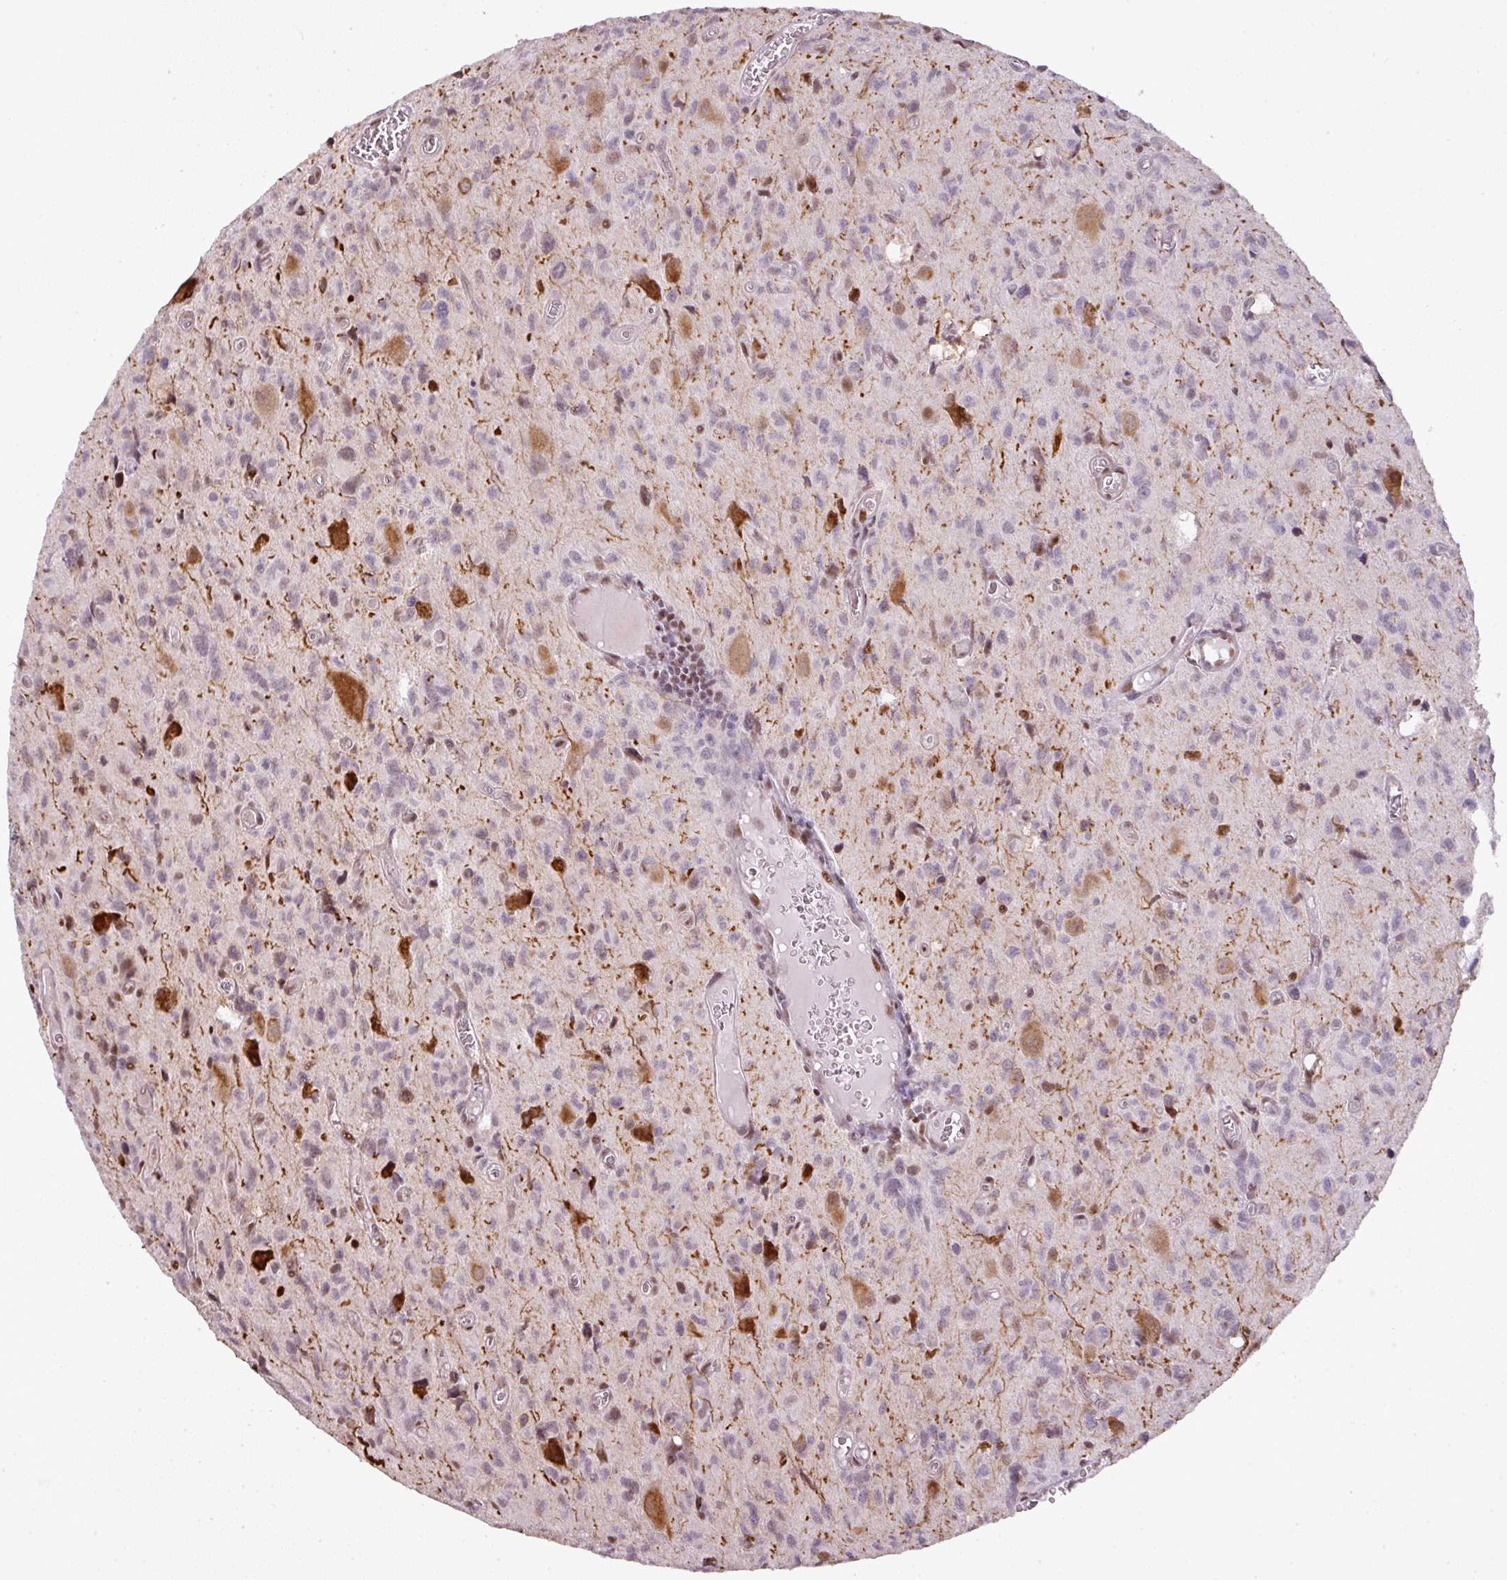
{"staining": {"intensity": "weak", "quantity": "<25%", "location": "nuclear"}, "tissue": "glioma", "cell_type": "Tumor cells", "image_type": "cancer", "snomed": [{"axis": "morphology", "description": "Glioma, malignant, High grade"}, {"axis": "topography", "description": "Brain"}], "caption": "Immunohistochemistry (IHC) image of neoplastic tissue: human glioma stained with DAB (3,3'-diaminobenzidine) displays no significant protein expression in tumor cells.", "gene": "MYSM1", "patient": {"sex": "male", "age": 76}}